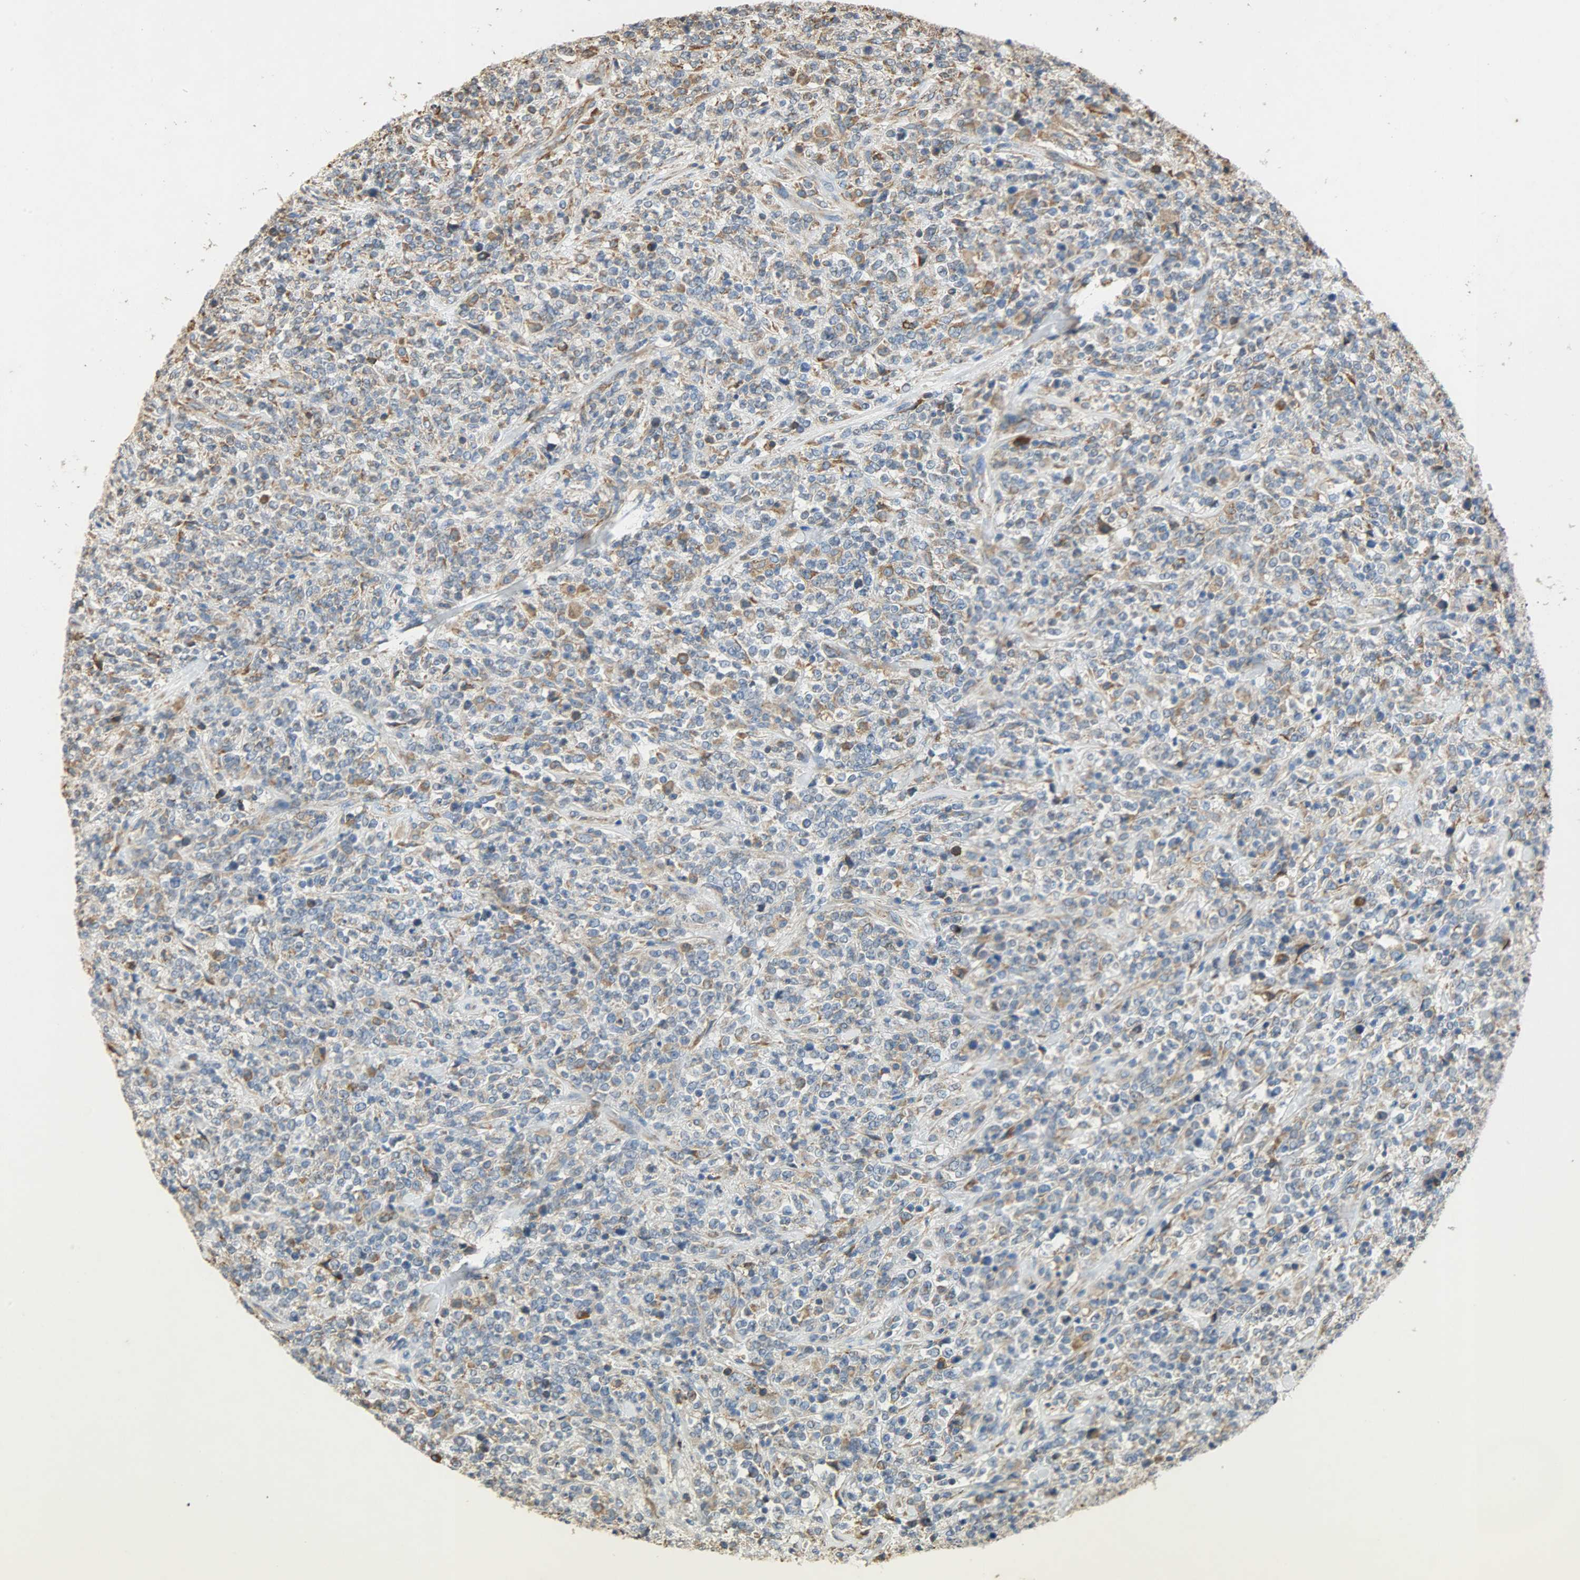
{"staining": {"intensity": "moderate", "quantity": "25%-75%", "location": "cytoplasmic/membranous"}, "tissue": "lymphoma", "cell_type": "Tumor cells", "image_type": "cancer", "snomed": [{"axis": "morphology", "description": "Malignant lymphoma, non-Hodgkin's type, High grade"}, {"axis": "topography", "description": "Soft tissue"}], "caption": "Immunohistochemical staining of human lymphoma exhibits medium levels of moderate cytoplasmic/membranous positivity in approximately 25%-75% of tumor cells.", "gene": "HSPA5", "patient": {"sex": "male", "age": 18}}